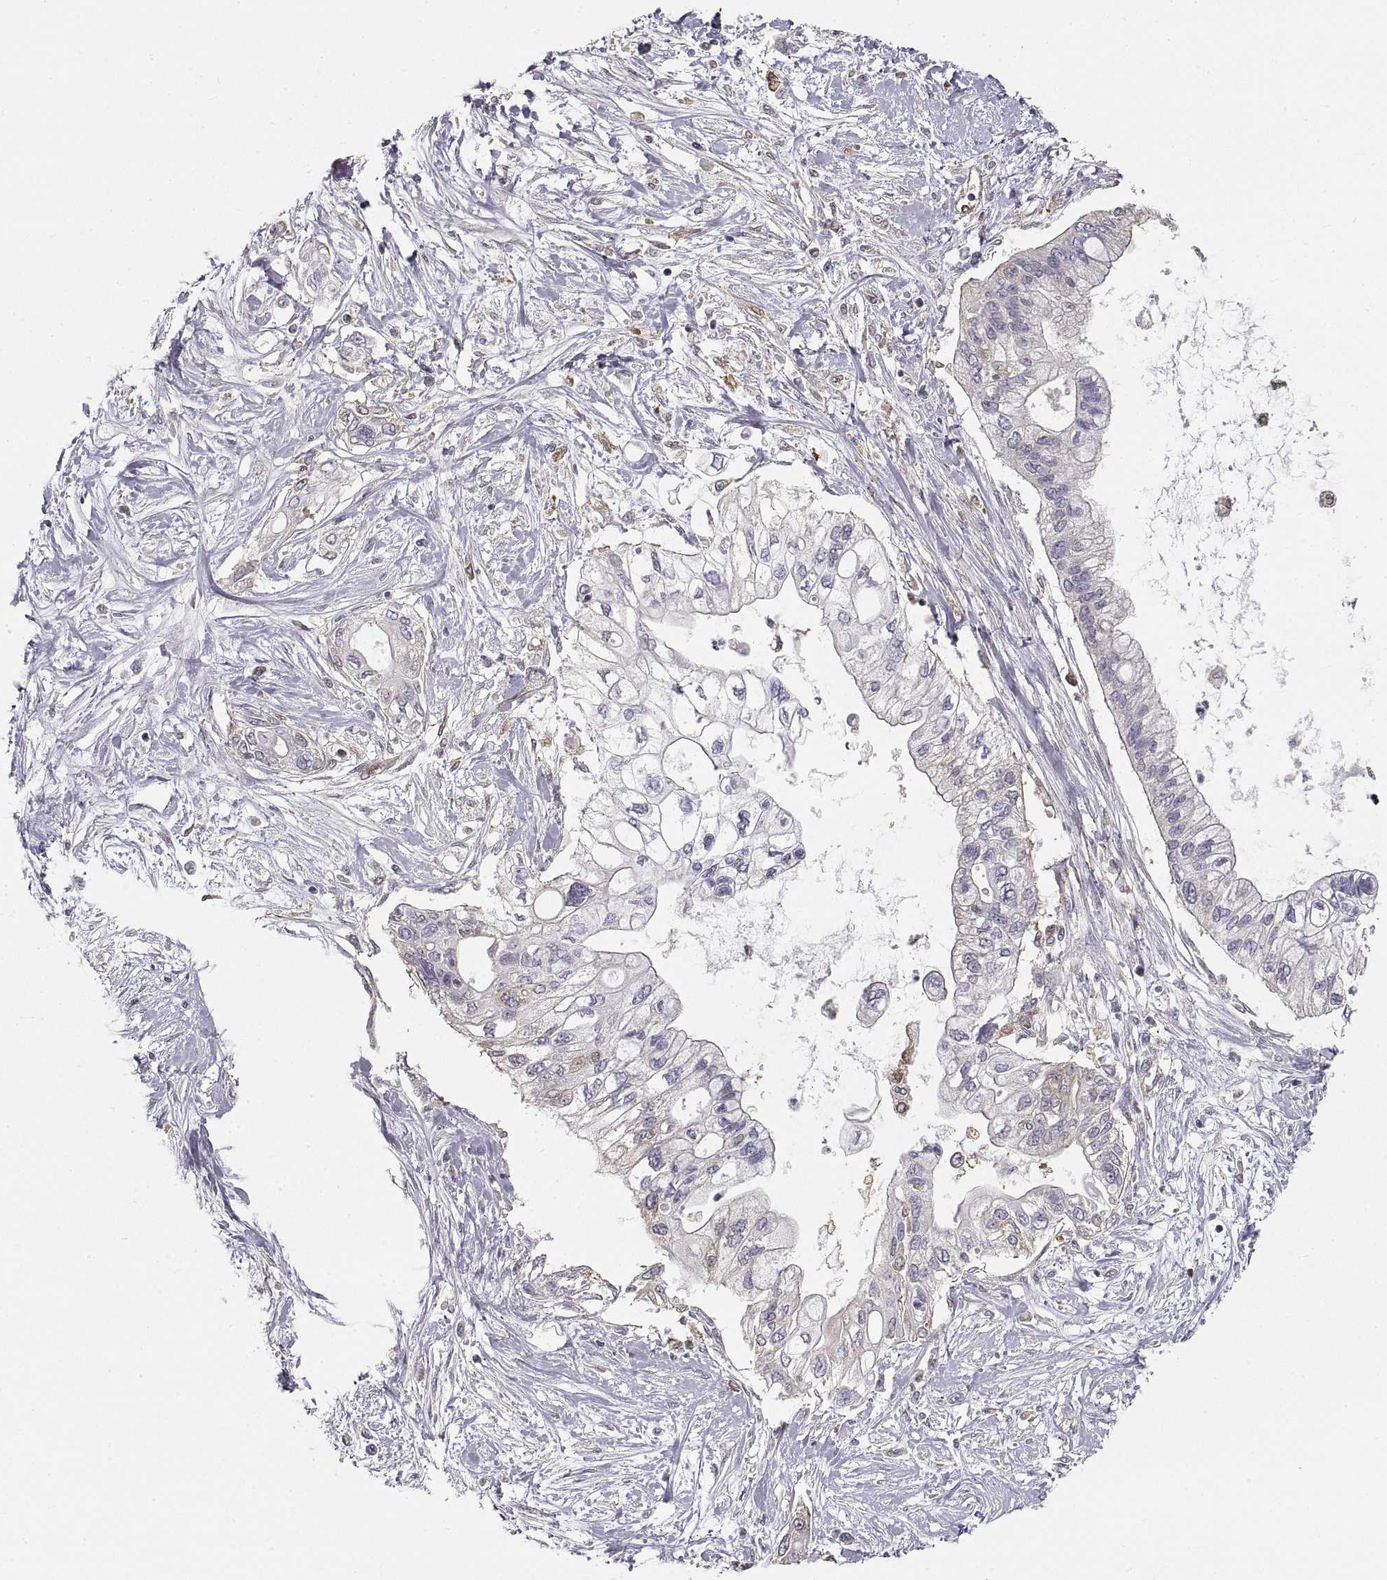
{"staining": {"intensity": "weak", "quantity": "<25%", "location": "cytoplasmic/membranous"}, "tissue": "pancreatic cancer", "cell_type": "Tumor cells", "image_type": "cancer", "snomed": [{"axis": "morphology", "description": "Adenocarcinoma, NOS"}, {"axis": "topography", "description": "Pancreas"}], "caption": "Tumor cells are negative for protein expression in human pancreatic adenocarcinoma.", "gene": "HSP90AB1", "patient": {"sex": "female", "age": 77}}